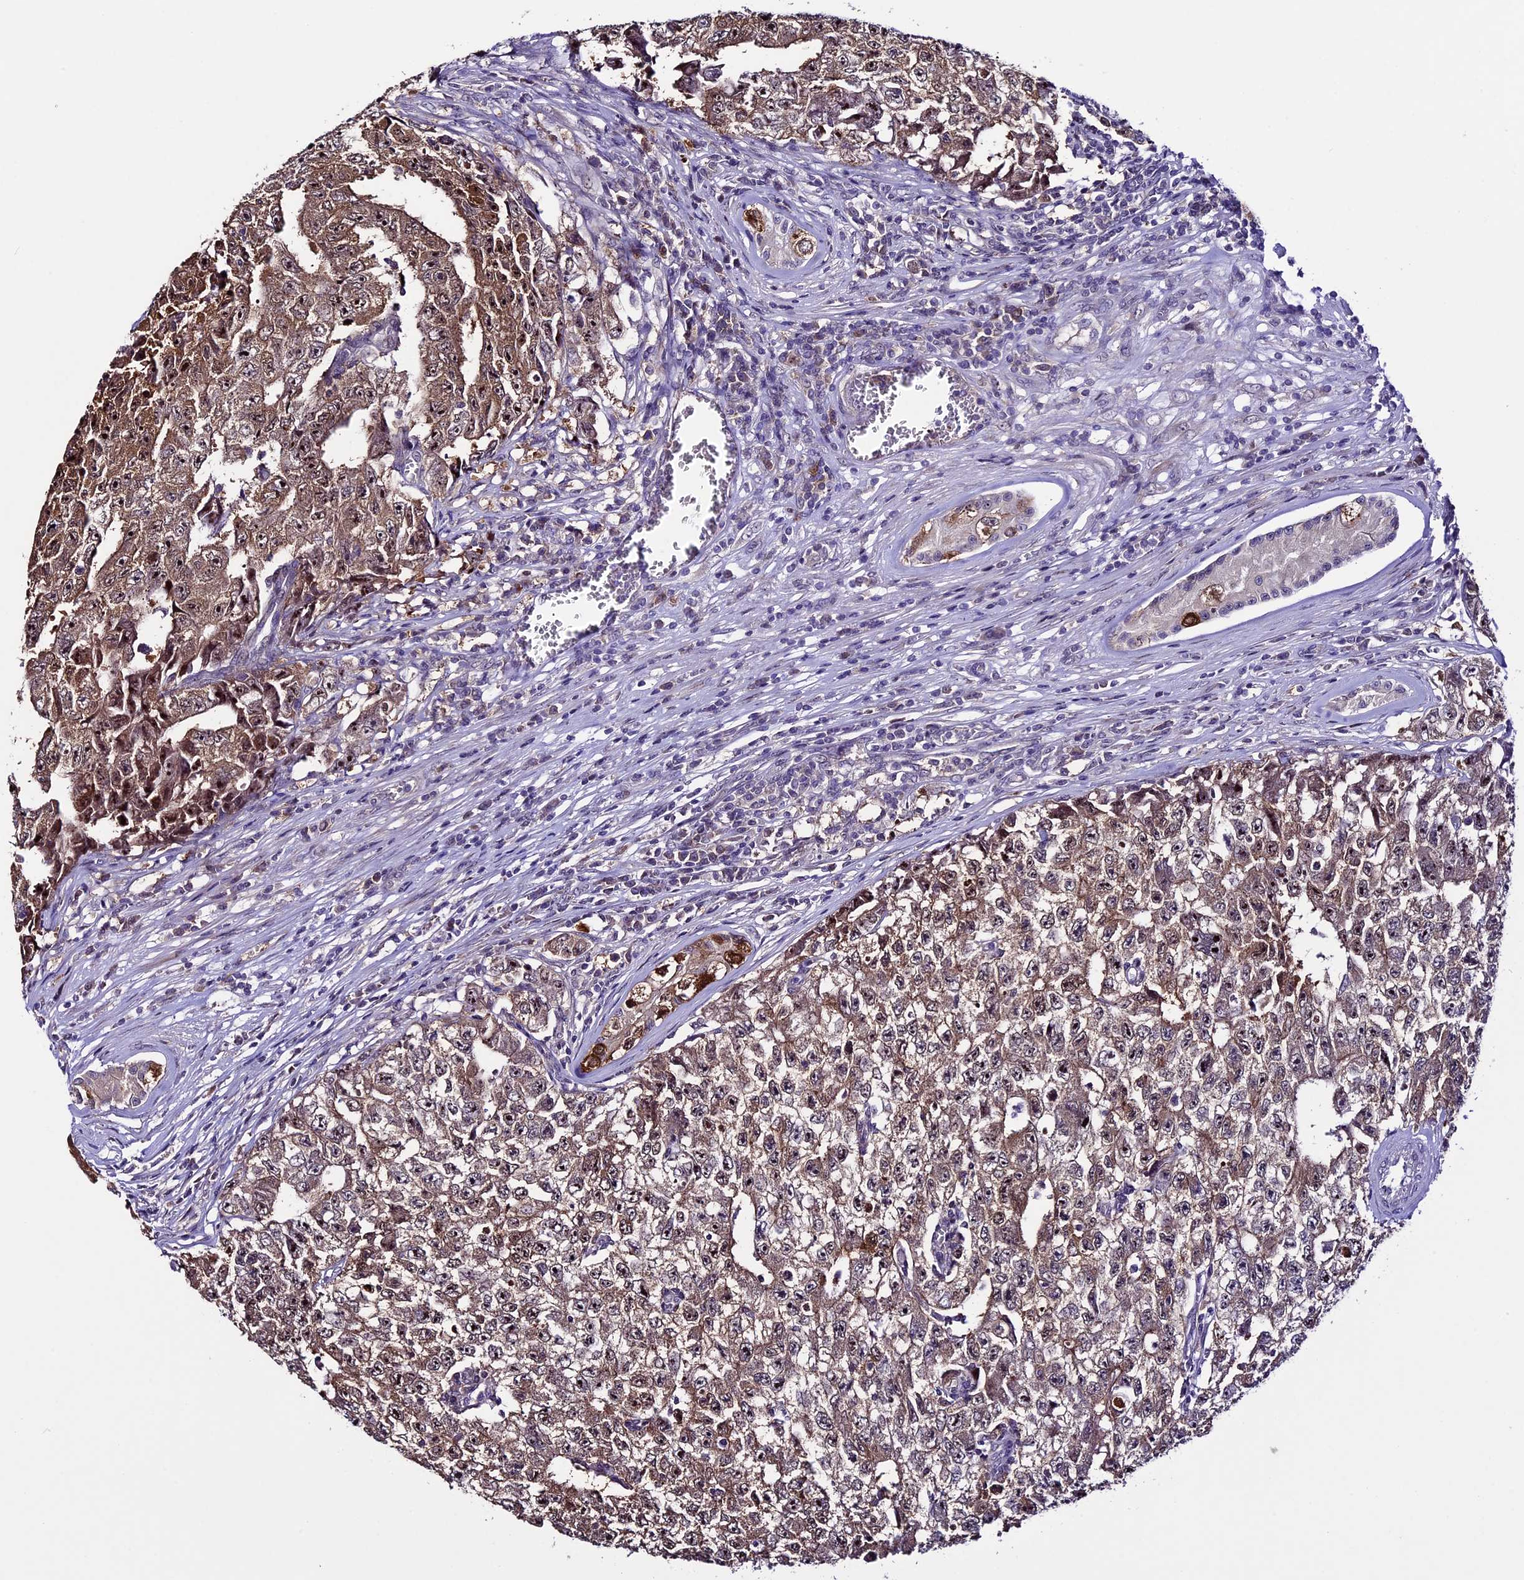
{"staining": {"intensity": "moderate", "quantity": ">75%", "location": "cytoplasmic/membranous,nuclear"}, "tissue": "testis cancer", "cell_type": "Tumor cells", "image_type": "cancer", "snomed": [{"axis": "morphology", "description": "Carcinoma, Embryonal, NOS"}, {"axis": "topography", "description": "Testis"}], "caption": "Immunohistochemical staining of testis embryonal carcinoma displays moderate cytoplasmic/membranous and nuclear protein expression in about >75% of tumor cells. The staining was performed using DAB (3,3'-diaminobenzidine), with brown indicating positive protein expression. Nuclei are stained blue with hematoxylin.", "gene": "XKR7", "patient": {"sex": "male", "age": 17}}